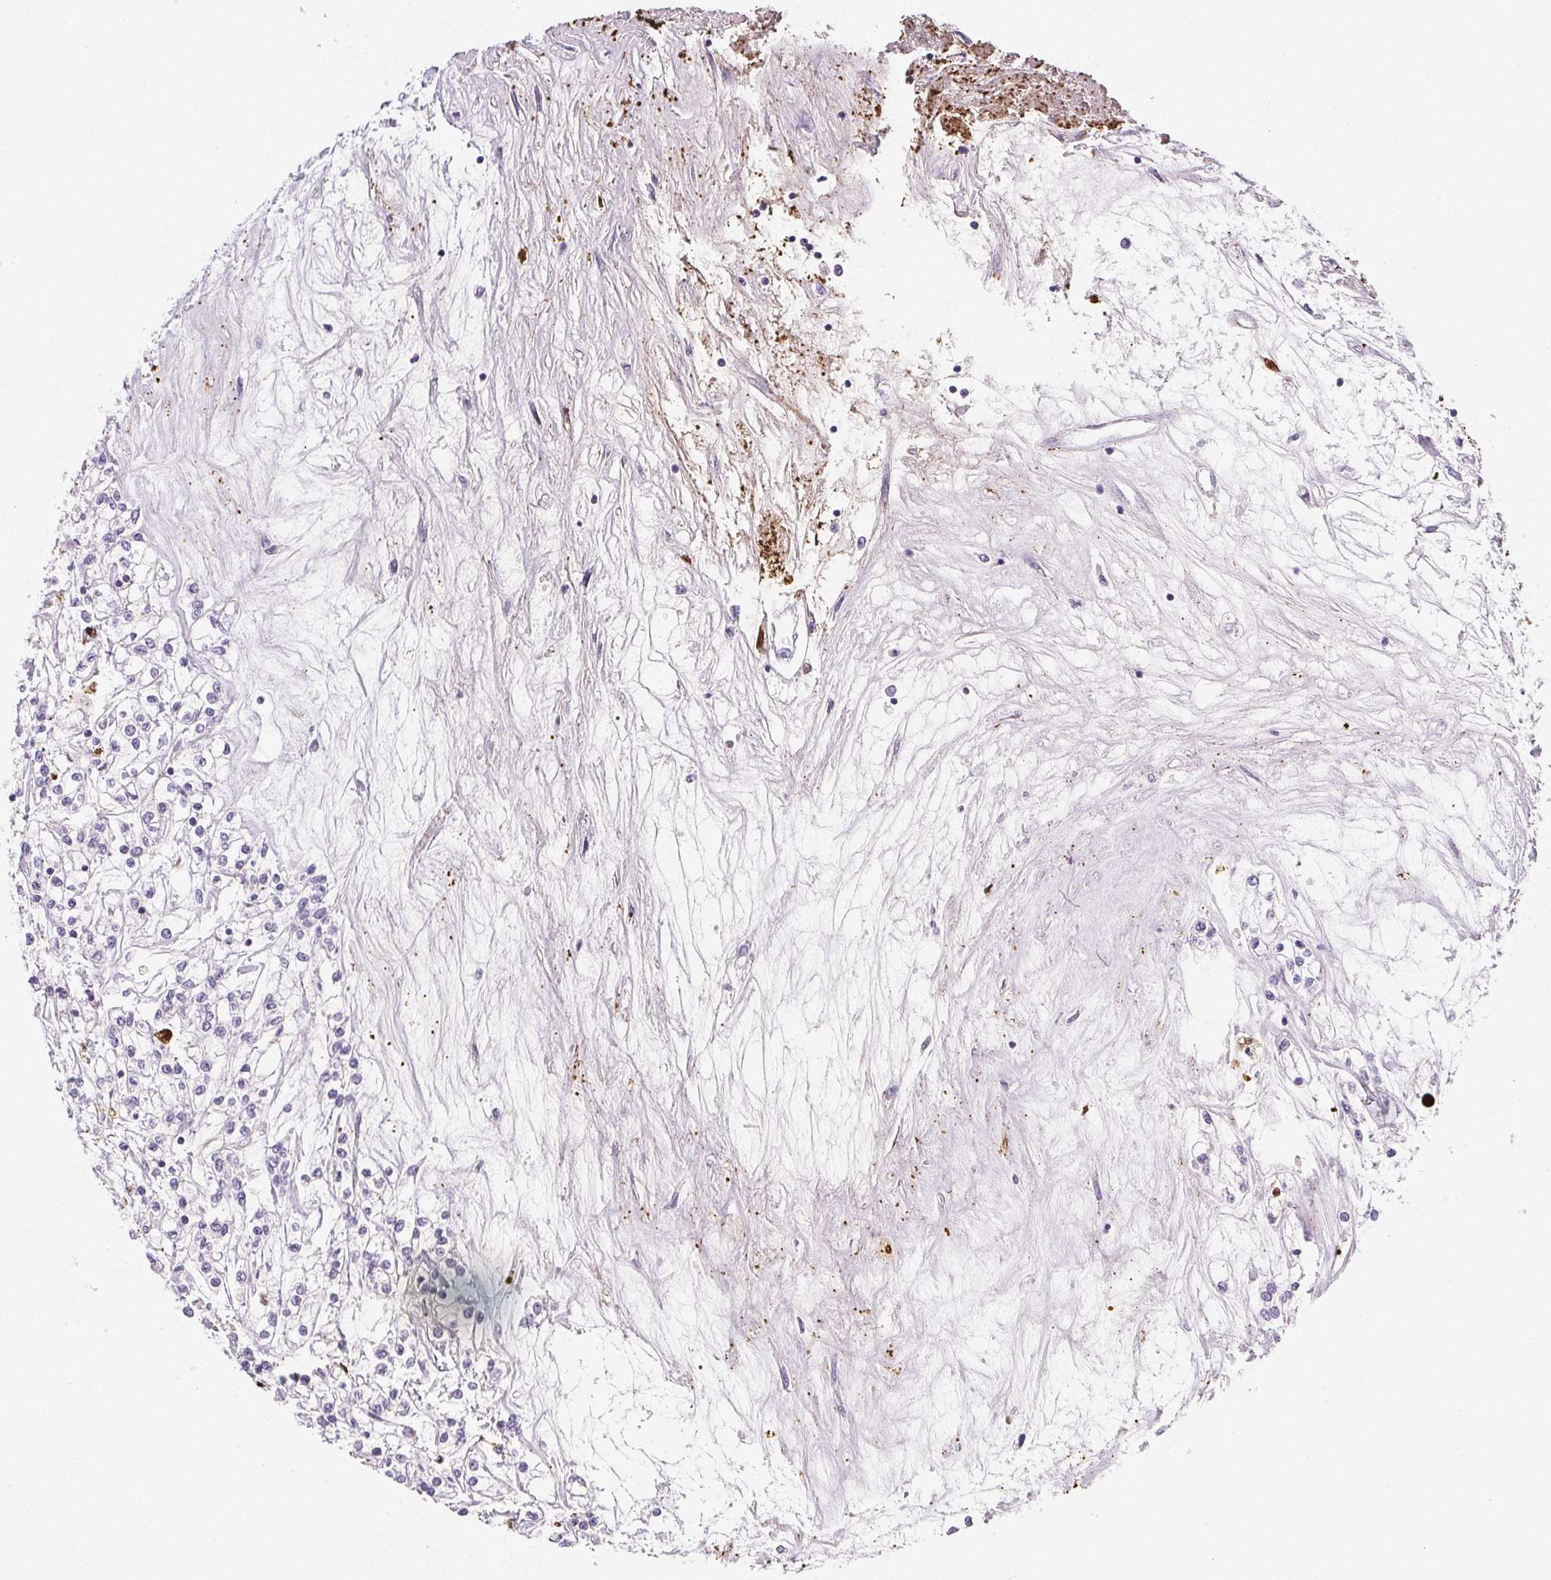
{"staining": {"intensity": "negative", "quantity": "none", "location": "none"}, "tissue": "renal cancer", "cell_type": "Tumor cells", "image_type": "cancer", "snomed": [{"axis": "morphology", "description": "Adenocarcinoma, NOS"}, {"axis": "topography", "description": "Kidney"}], "caption": "Human renal cancer (adenocarcinoma) stained for a protein using IHC shows no staining in tumor cells.", "gene": "VTN", "patient": {"sex": "female", "age": 59}}